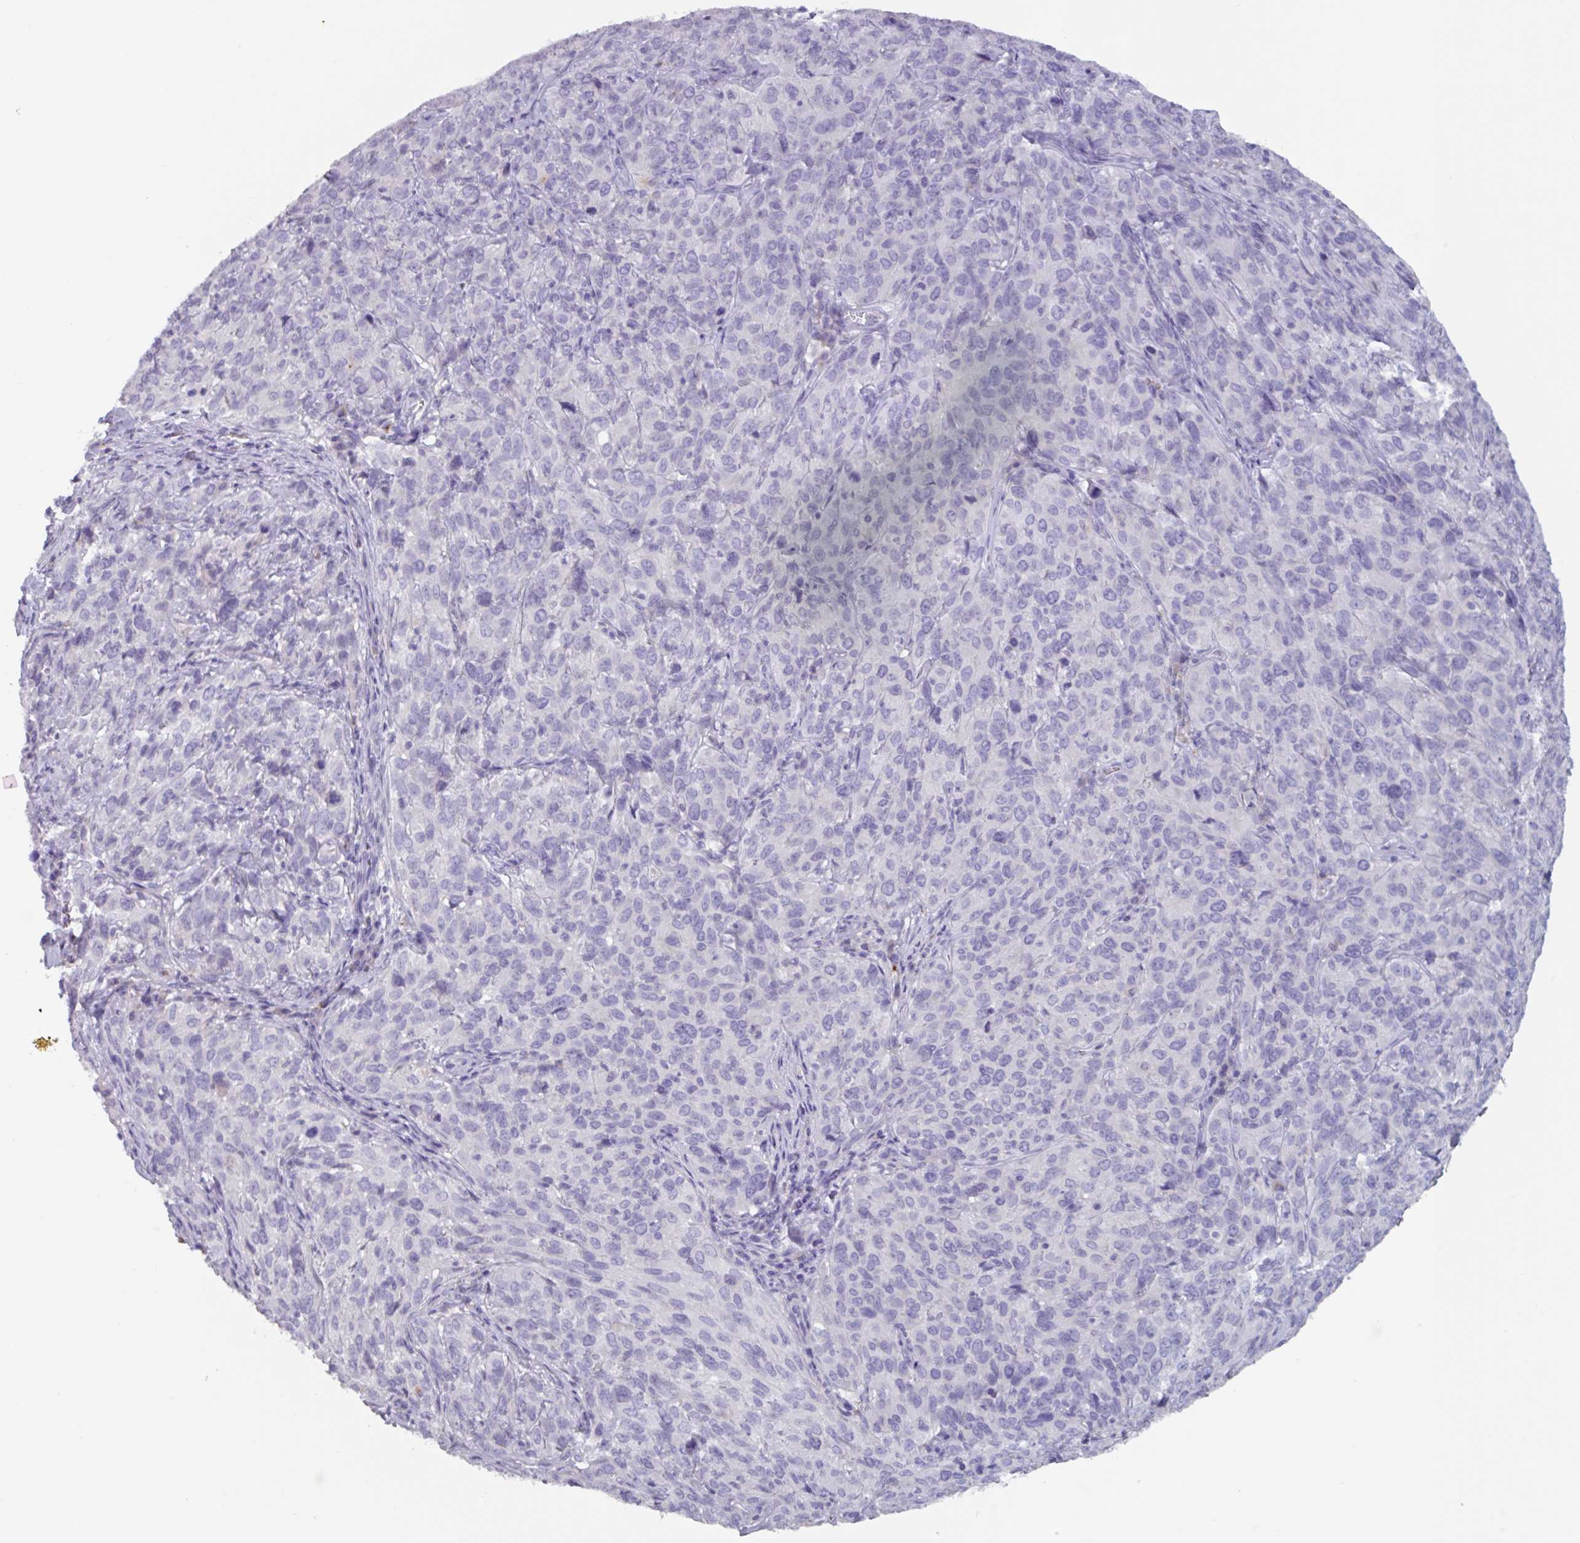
{"staining": {"intensity": "negative", "quantity": "none", "location": "none"}, "tissue": "cervical cancer", "cell_type": "Tumor cells", "image_type": "cancer", "snomed": [{"axis": "morphology", "description": "Squamous cell carcinoma, NOS"}, {"axis": "topography", "description": "Cervix"}], "caption": "There is no significant staining in tumor cells of cervical cancer (squamous cell carcinoma). (Brightfield microscopy of DAB IHC at high magnification).", "gene": "OR2T10", "patient": {"sex": "female", "age": 51}}